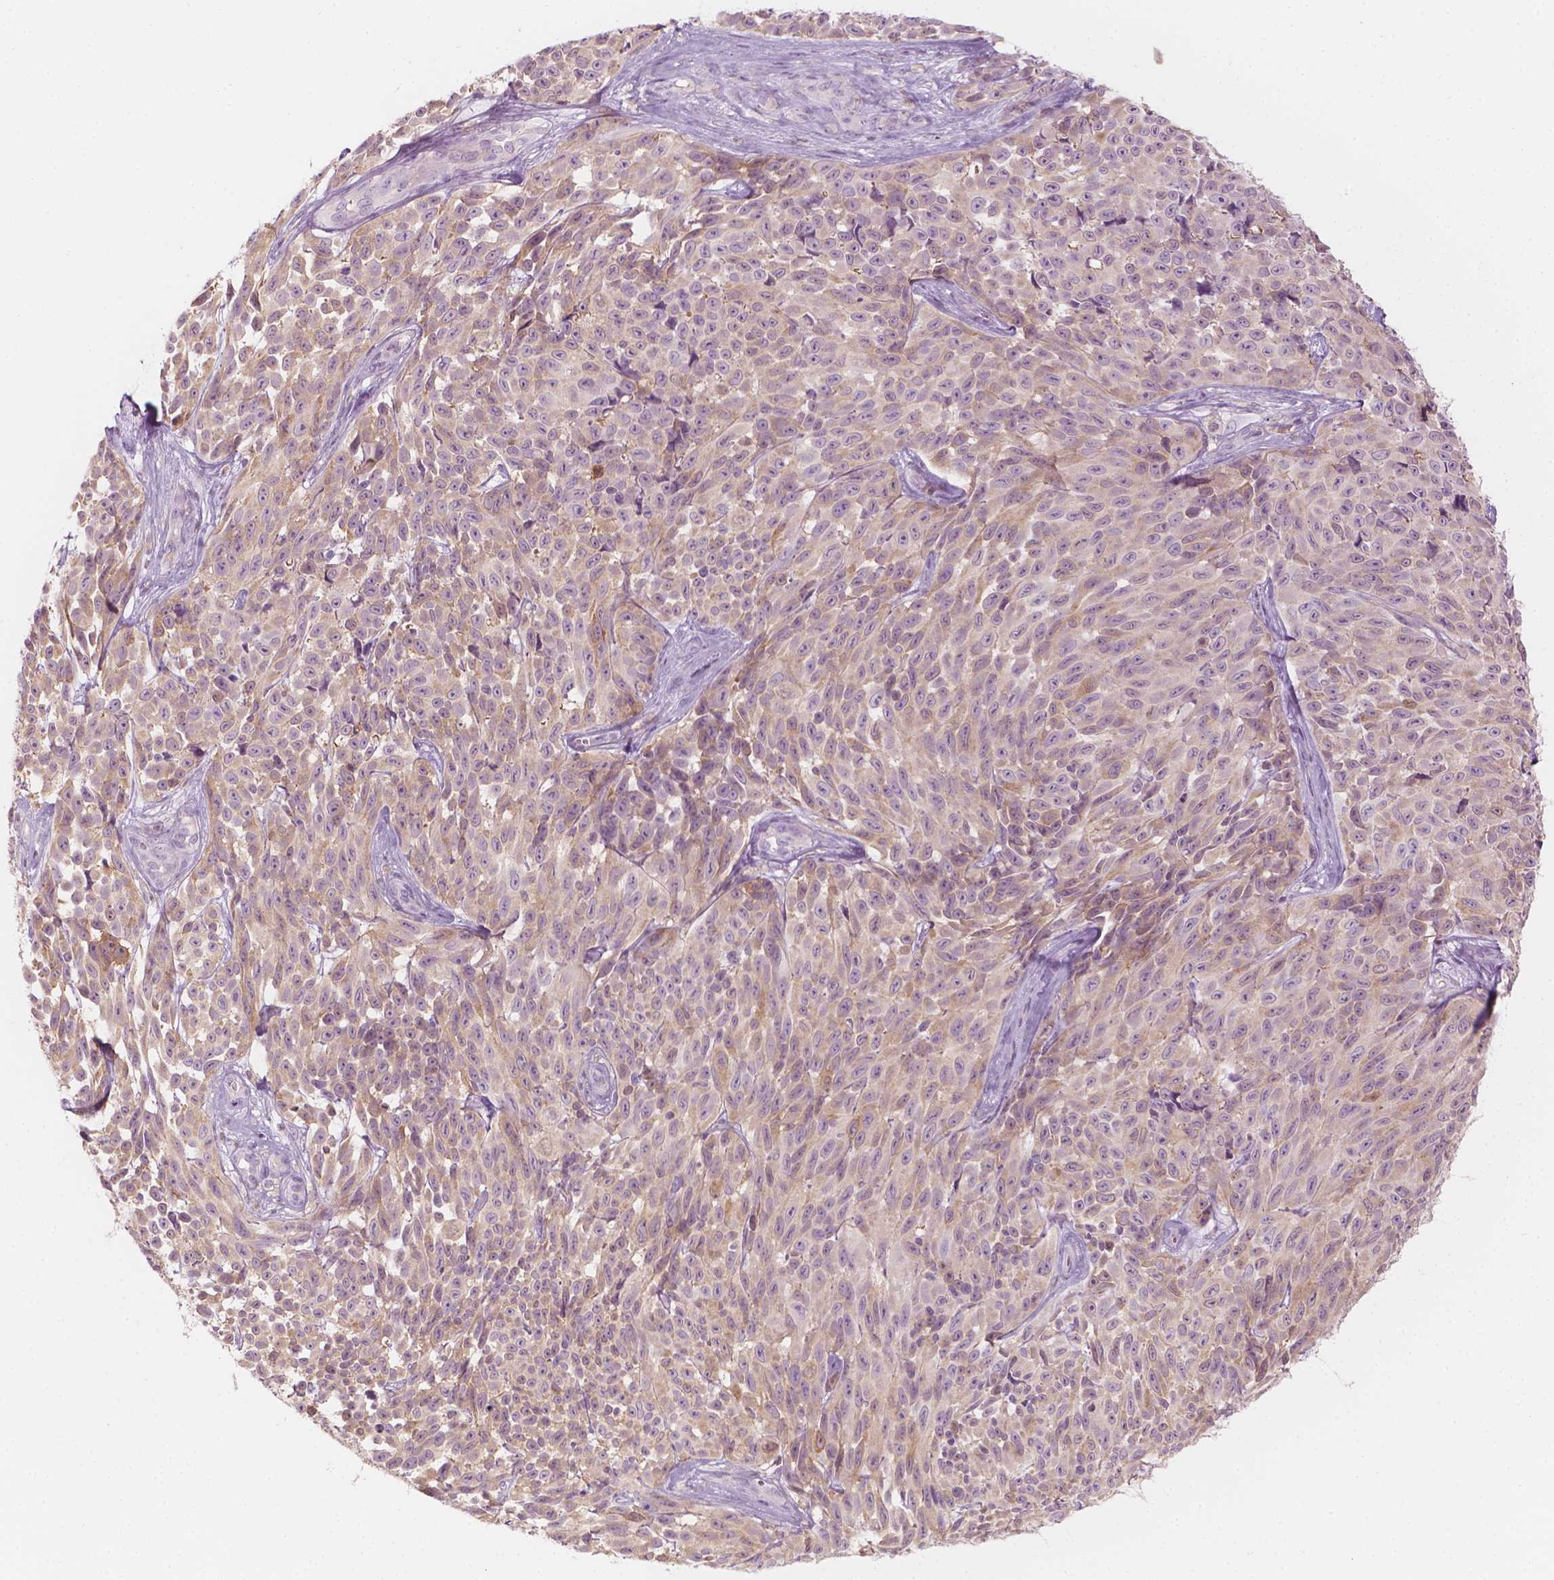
{"staining": {"intensity": "weak", "quantity": "<25%", "location": "cytoplasmic/membranous"}, "tissue": "melanoma", "cell_type": "Tumor cells", "image_type": "cancer", "snomed": [{"axis": "morphology", "description": "Malignant melanoma, NOS"}, {"axis": "topography", "description": "Skin"}], "caption": "High magnification brightfield microscopy of melanoma stained with DAB (3,3'-diaminobenzidine) (brown) and counterstained with hematoxylin (blue): tumor cells show no significant staining. (Stains: DAB (3,3'-diaminobenzidine) immunohistochemistry with hematoxylin counter stain, Microscopy: brightfield microscopy at high magnification).", "gene": "SHMT1", "patient": {"sex": "female", "age": 88}}